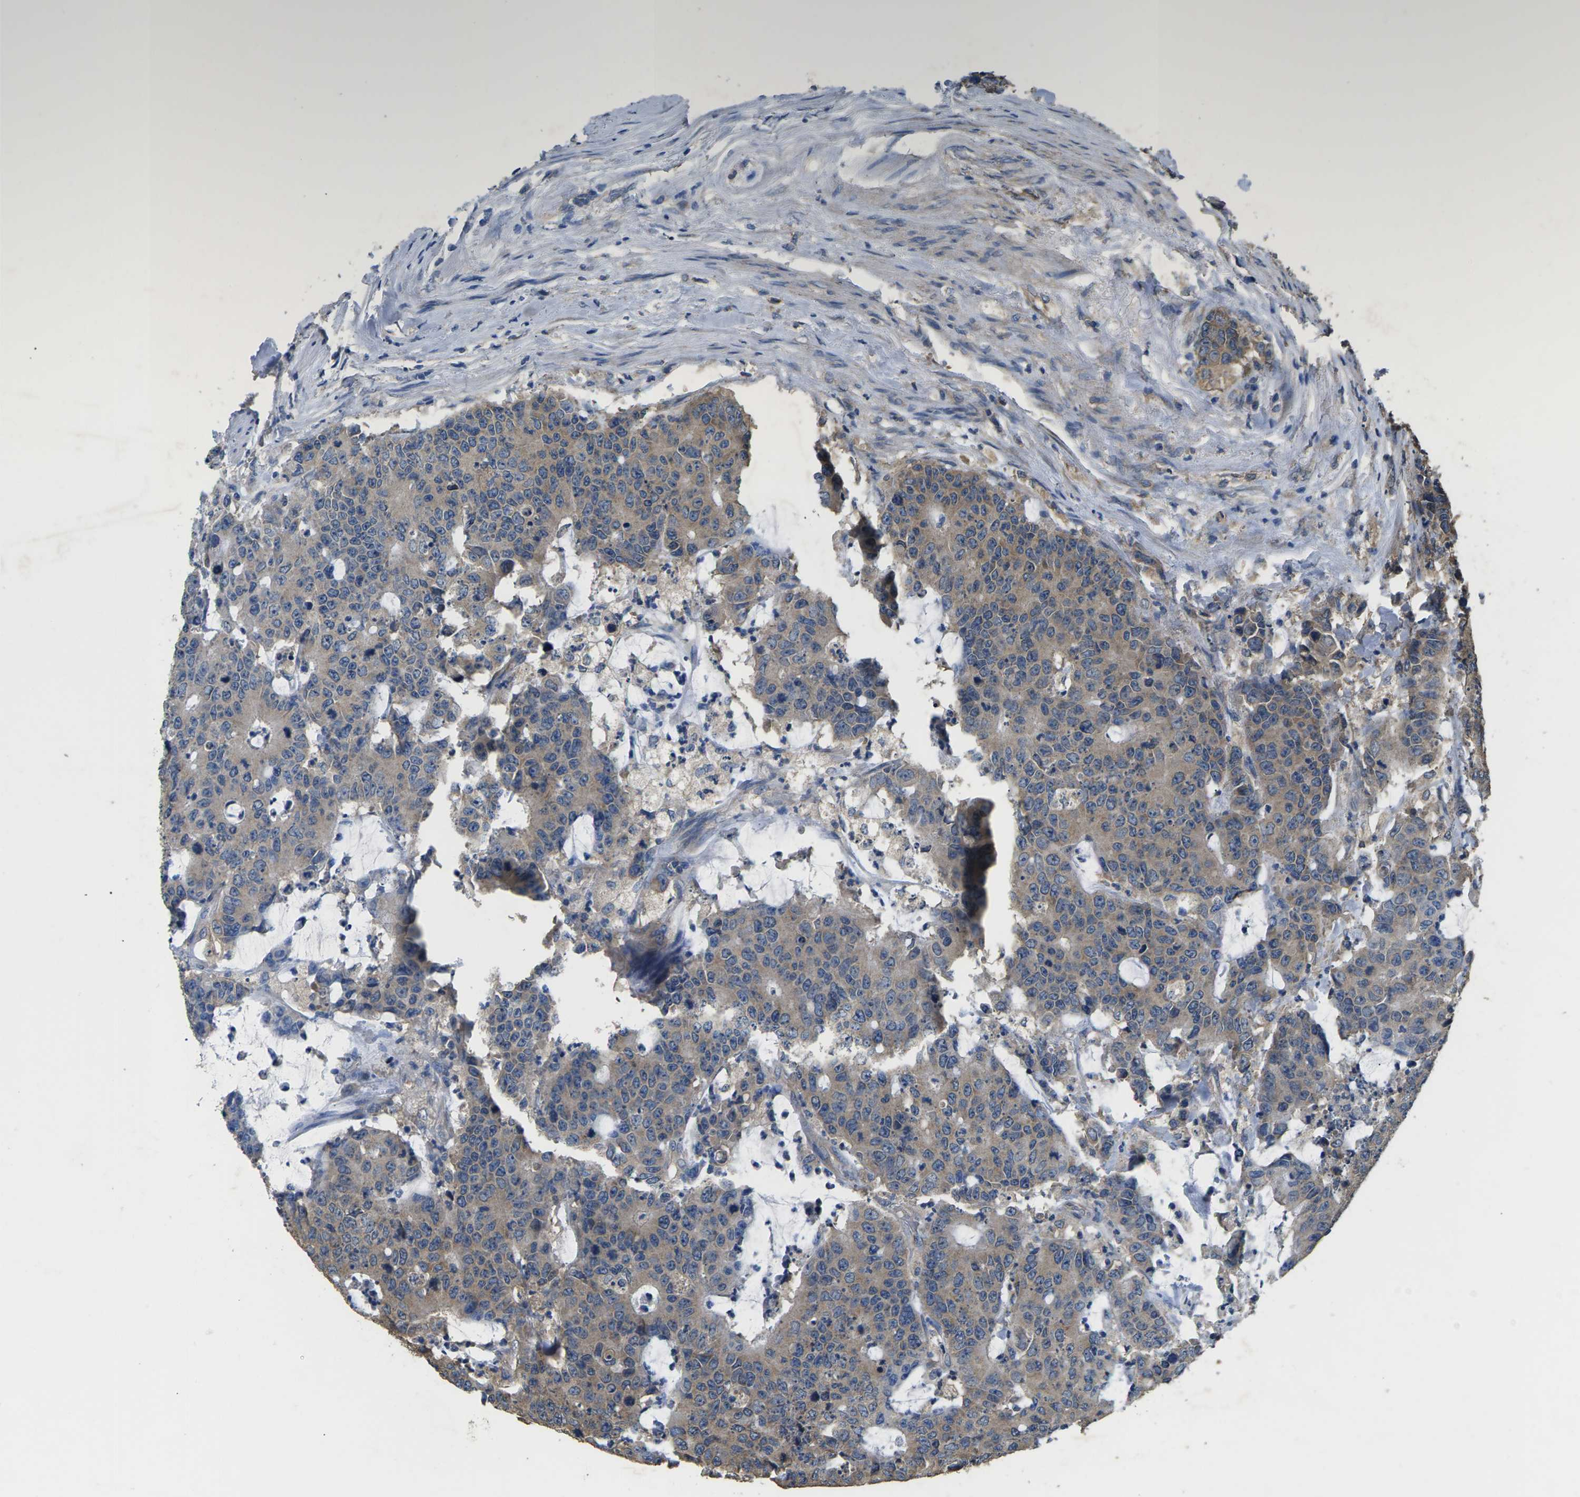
{"staining": {"intensity": "weak", "quantity": "25%-75%", "location": "cytoplasmic/membranous"}, "tissue": "colorectal cancer", "cell_type": "Tumor cells", "image_type": "cancer", "snomed": [{"axis": "morphology", "description": "Adenocarcinoma, NOS"}, {"axis": "topography", "description": "Colon"}], "caption": "High-power microscopy captured an immunohistochemistry image of colorectal adenocarcinoma, revealing weak cytoplasmic/membranous staining in about 25%-75% of tumor cells.", "gene": "B4GAT1", "patient": {"sex": "female", "age": 86}}